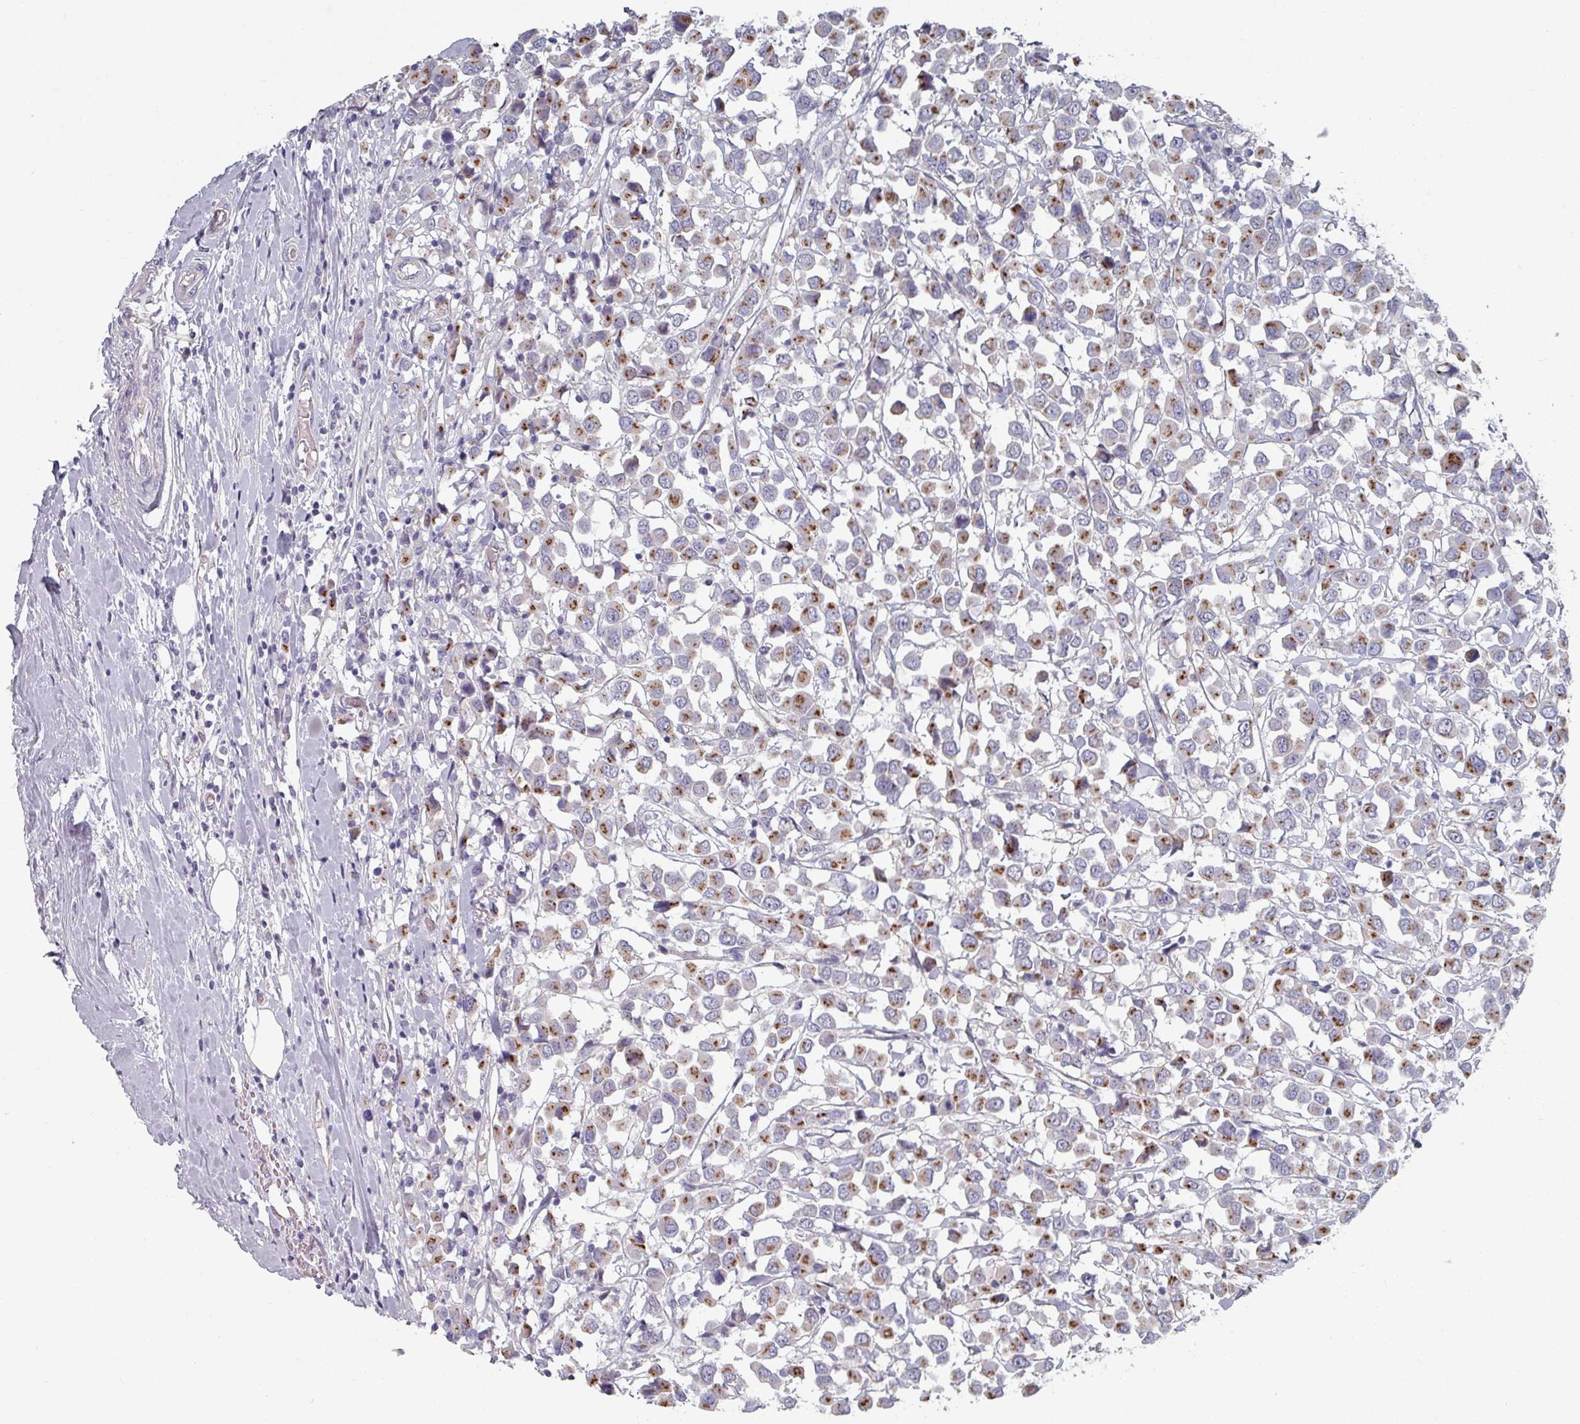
{"staining": {"intensity": "moderate", "quantity": ">75%", "location": "cytoplasmic/membranous"}, "tissue": "breast cancer", "cell_type": "Tumor cells", "image_type": "cancer", "snomed": [{"axis": "morphology", "description": "Duct carcinoma"}, {"axis": "topography", "description": "Breast"}], "caption": "Immunohistochemical staining of human intraductal carcinoma (breast) shows moderate cytoplasmic/membranous protein positivity in about >75% of tumor cells. (brown staining indicates protein expression, while blue staining denotes nuclei).", "gene": "EFL1", "patient": {"sex": "female", "age": 61}}